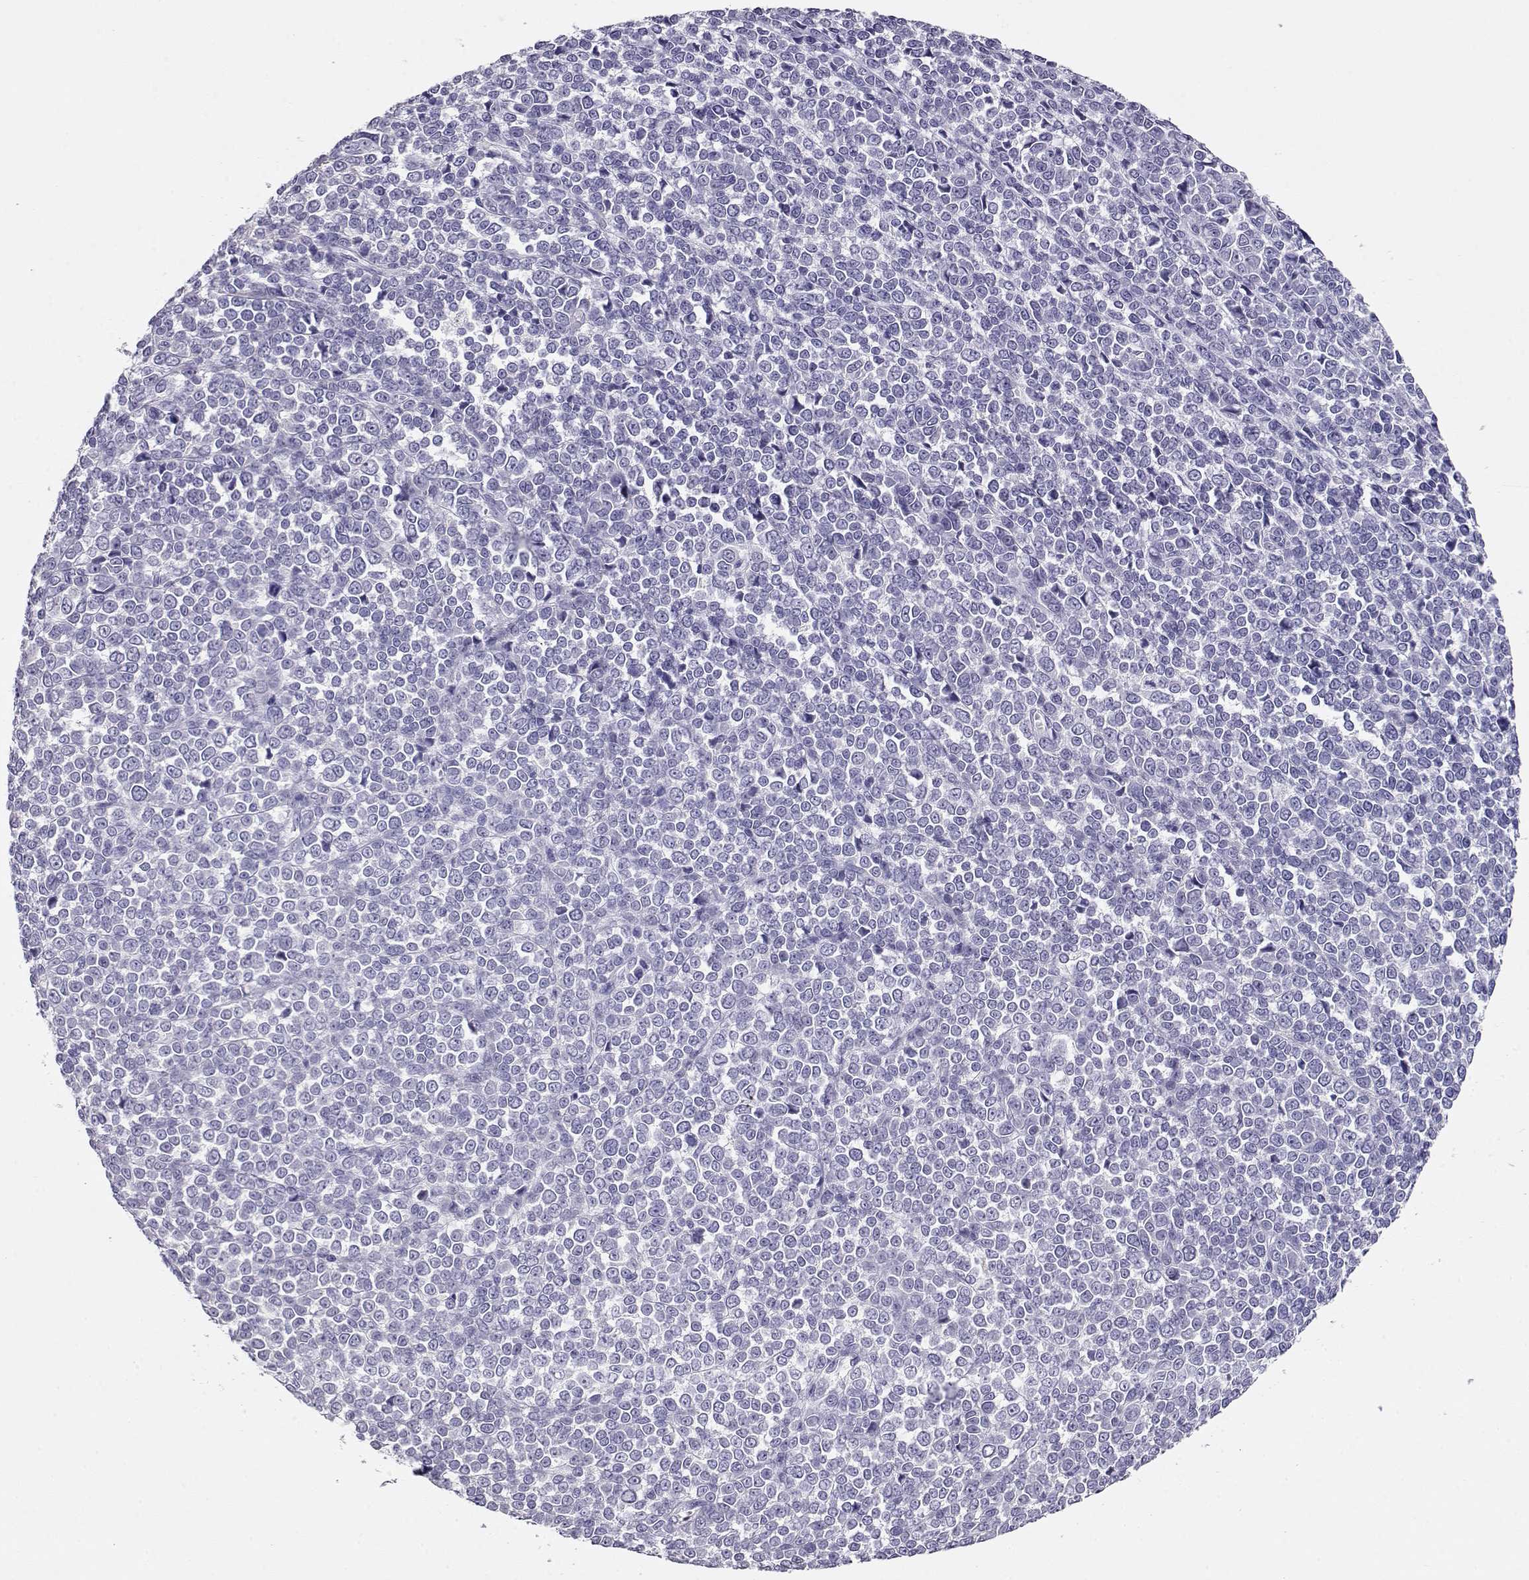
{"staining": {"intensity": "negative", "quantity": "none", "location": "none"}, "tissue": "melanoma", "cell_type": "Tumor cells", "image_type": "cancer", "snomed": [{"axis": "morphology", "description": "Malignant melanoma, NOS"}, {"axis": "topography", "description": "Skin"}], "caption": "Immunohistochemistry of human malignant melanoma reveals no positivity in tumor cells. The staining was performed using DAB to visualize the protein expression in brown, while the nuclei were stained in blue with hematoxylin (Magnification: 20x).", "gene": "CRX", "patient": {"sex": "female", "age": 95}}